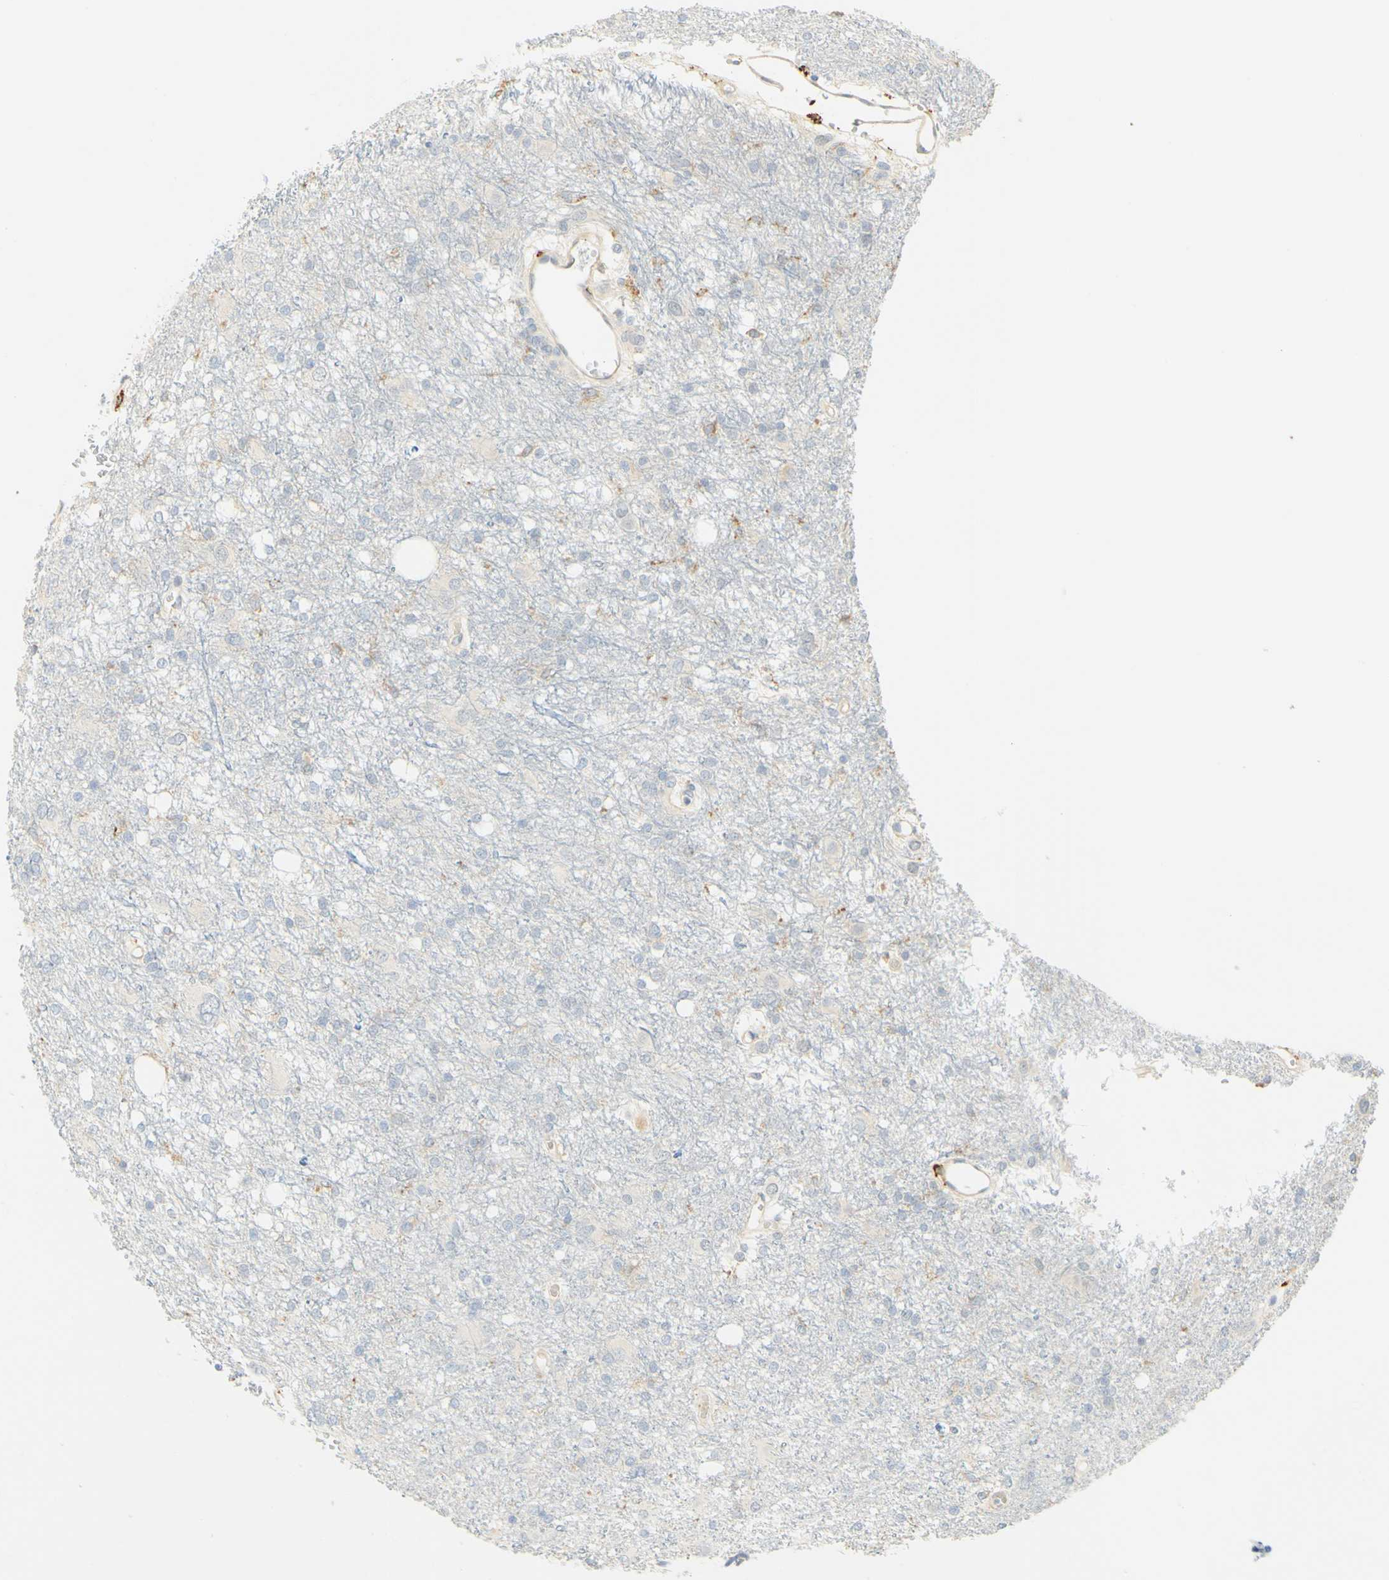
{"staining": {"intensity": "negative", "quantity": "none", "location": "none"}, "tissue": "glioma", "cell_type": "Tumor cells", "image_type": "cancer", "snomed": [{"axis": "morphology", "description": "Glioma, malignant, High grade"}, {"axis": "topography", "description": "Brain"}], "caption": "An image of human glioma is negative for staining in tumor cells.", "gene": "FCGRT", "patient": {"sex": "female", "age": 59}}